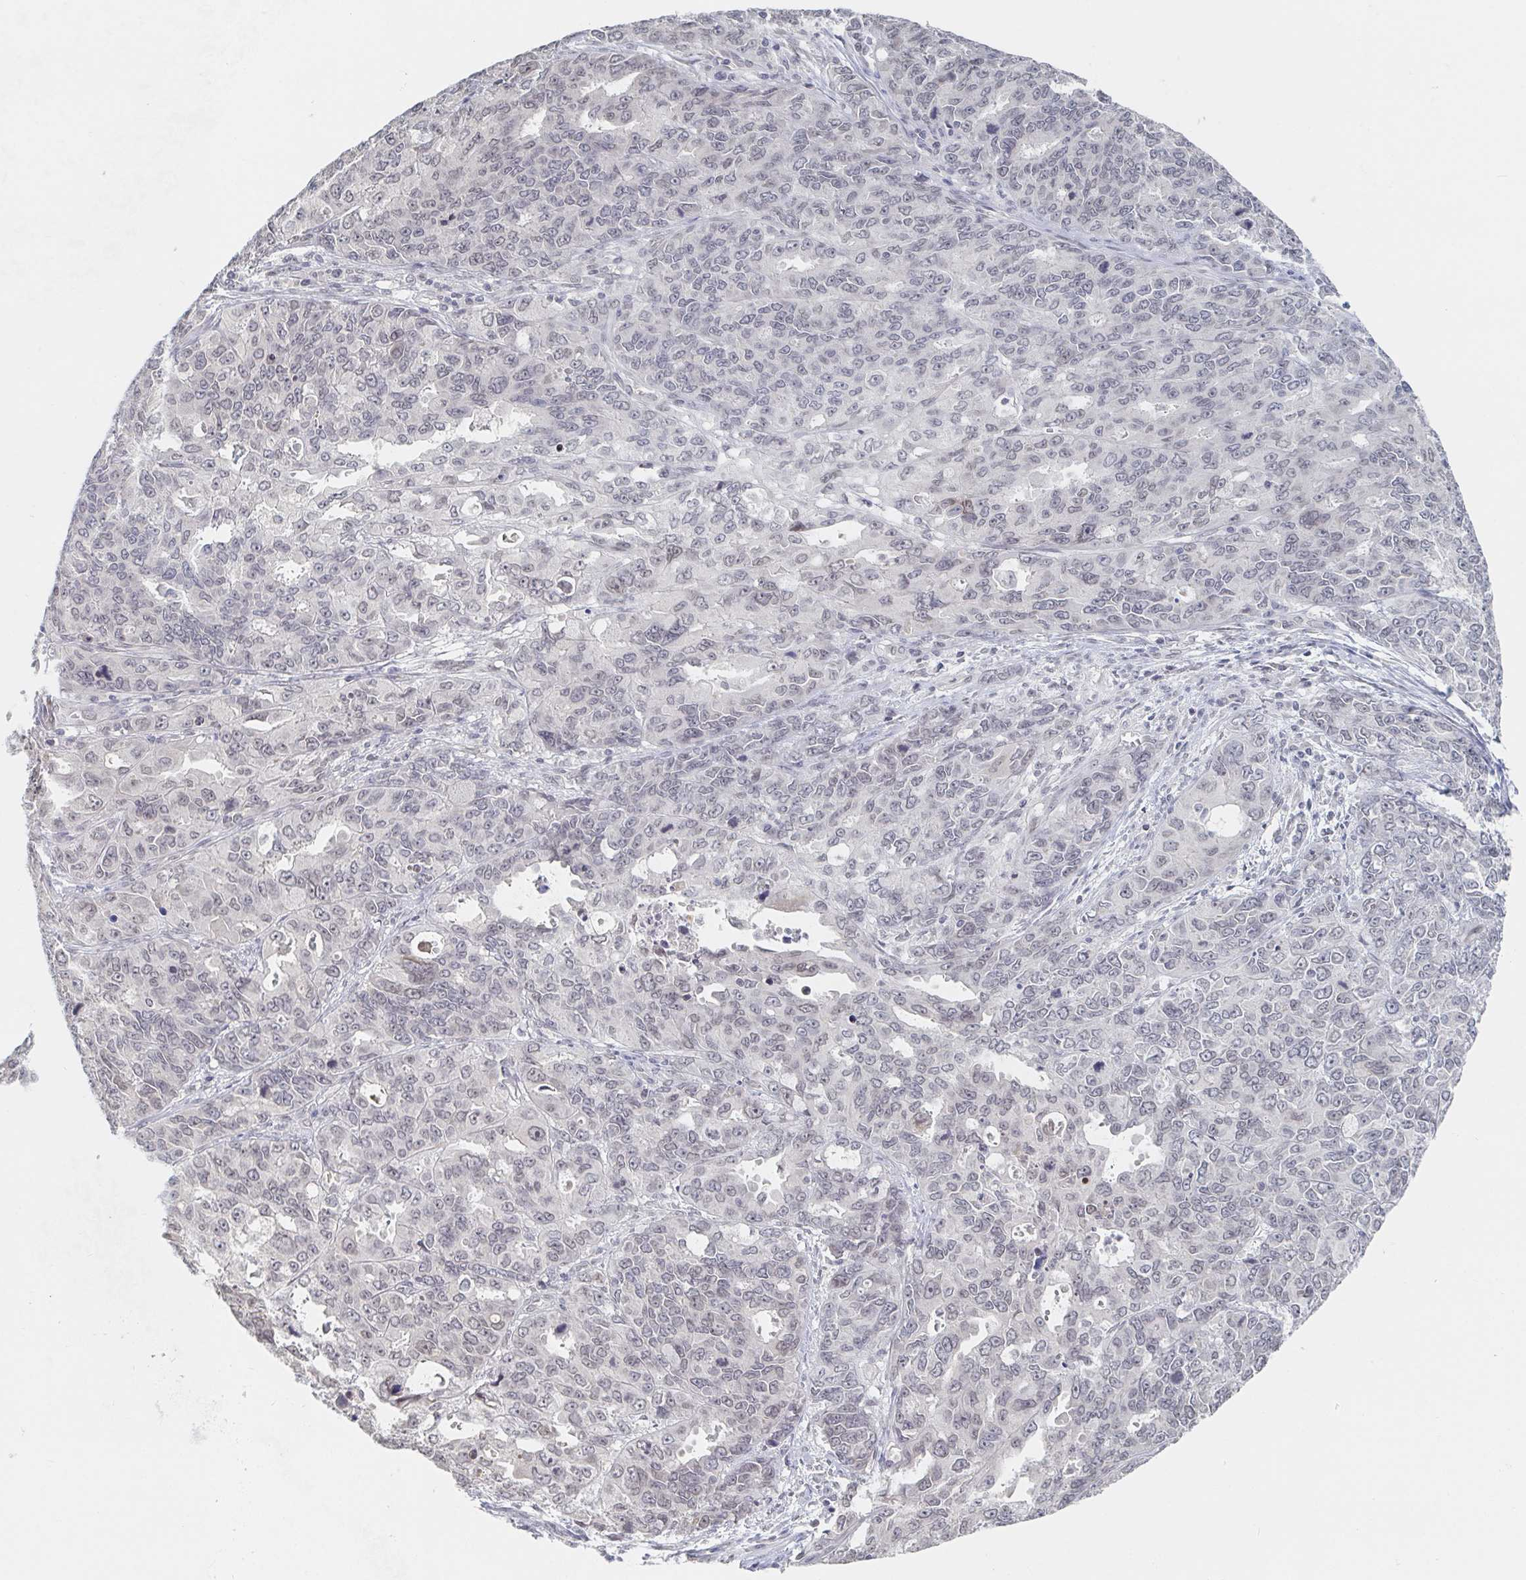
{"staining": {"intensity": "negative", "quantity": "none", "location": "none"}, "tissue": "endometrial cancer", "cell_type": "Tumor cells", "image_type": "cancer", "snomed": [{"axis": "morphology", "description": "Adenocarcinoma, NOS"}, {"axis": "topography", "description": "Uterus"}], "caption": "Tumor cells are negative for brown protein staining in endometrial cancer (adenocarcinoma).", "gene": "CHD2", "patient": {"sex": "female", "age": 79}}